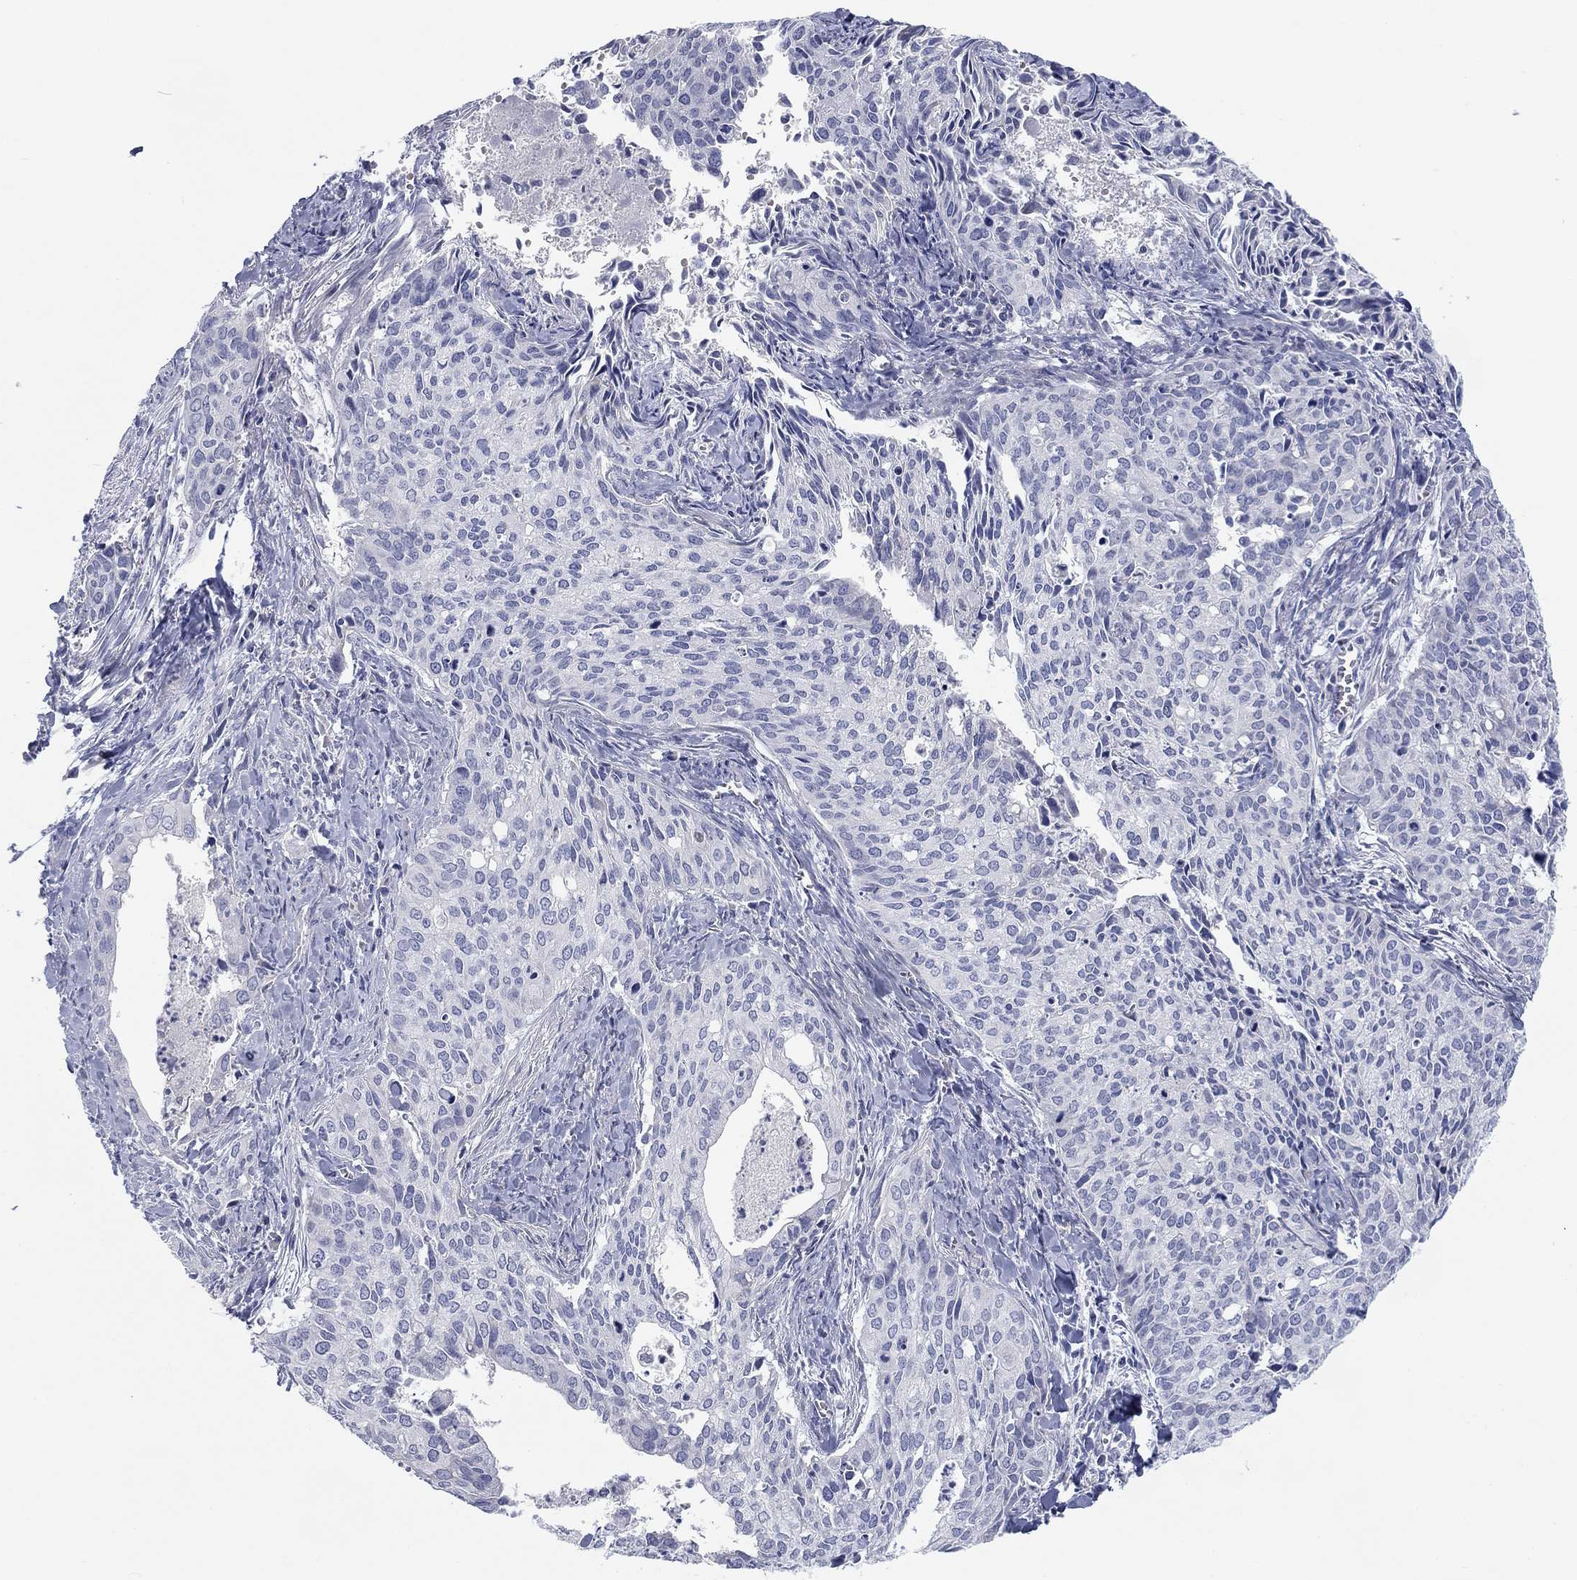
{"staining": {"intensity": "negative", "quantity": "none", "location": "none"}, "tissue": "cervical cancer", "cell_type": "Tumor cells", "image_type": "cancer", "snomed": [{"axis": "morphology", "description": "Squamous cell carcinoma, NOS"}, {"axis": "topography", "description": "Cervix"}], "caption": "Cervical squamous cell carcinoma stained for a protein using IHC demonstrates no expression tumor cells.", "gene": "CALB1", "patient": {"sex": "female", "age": 29}}